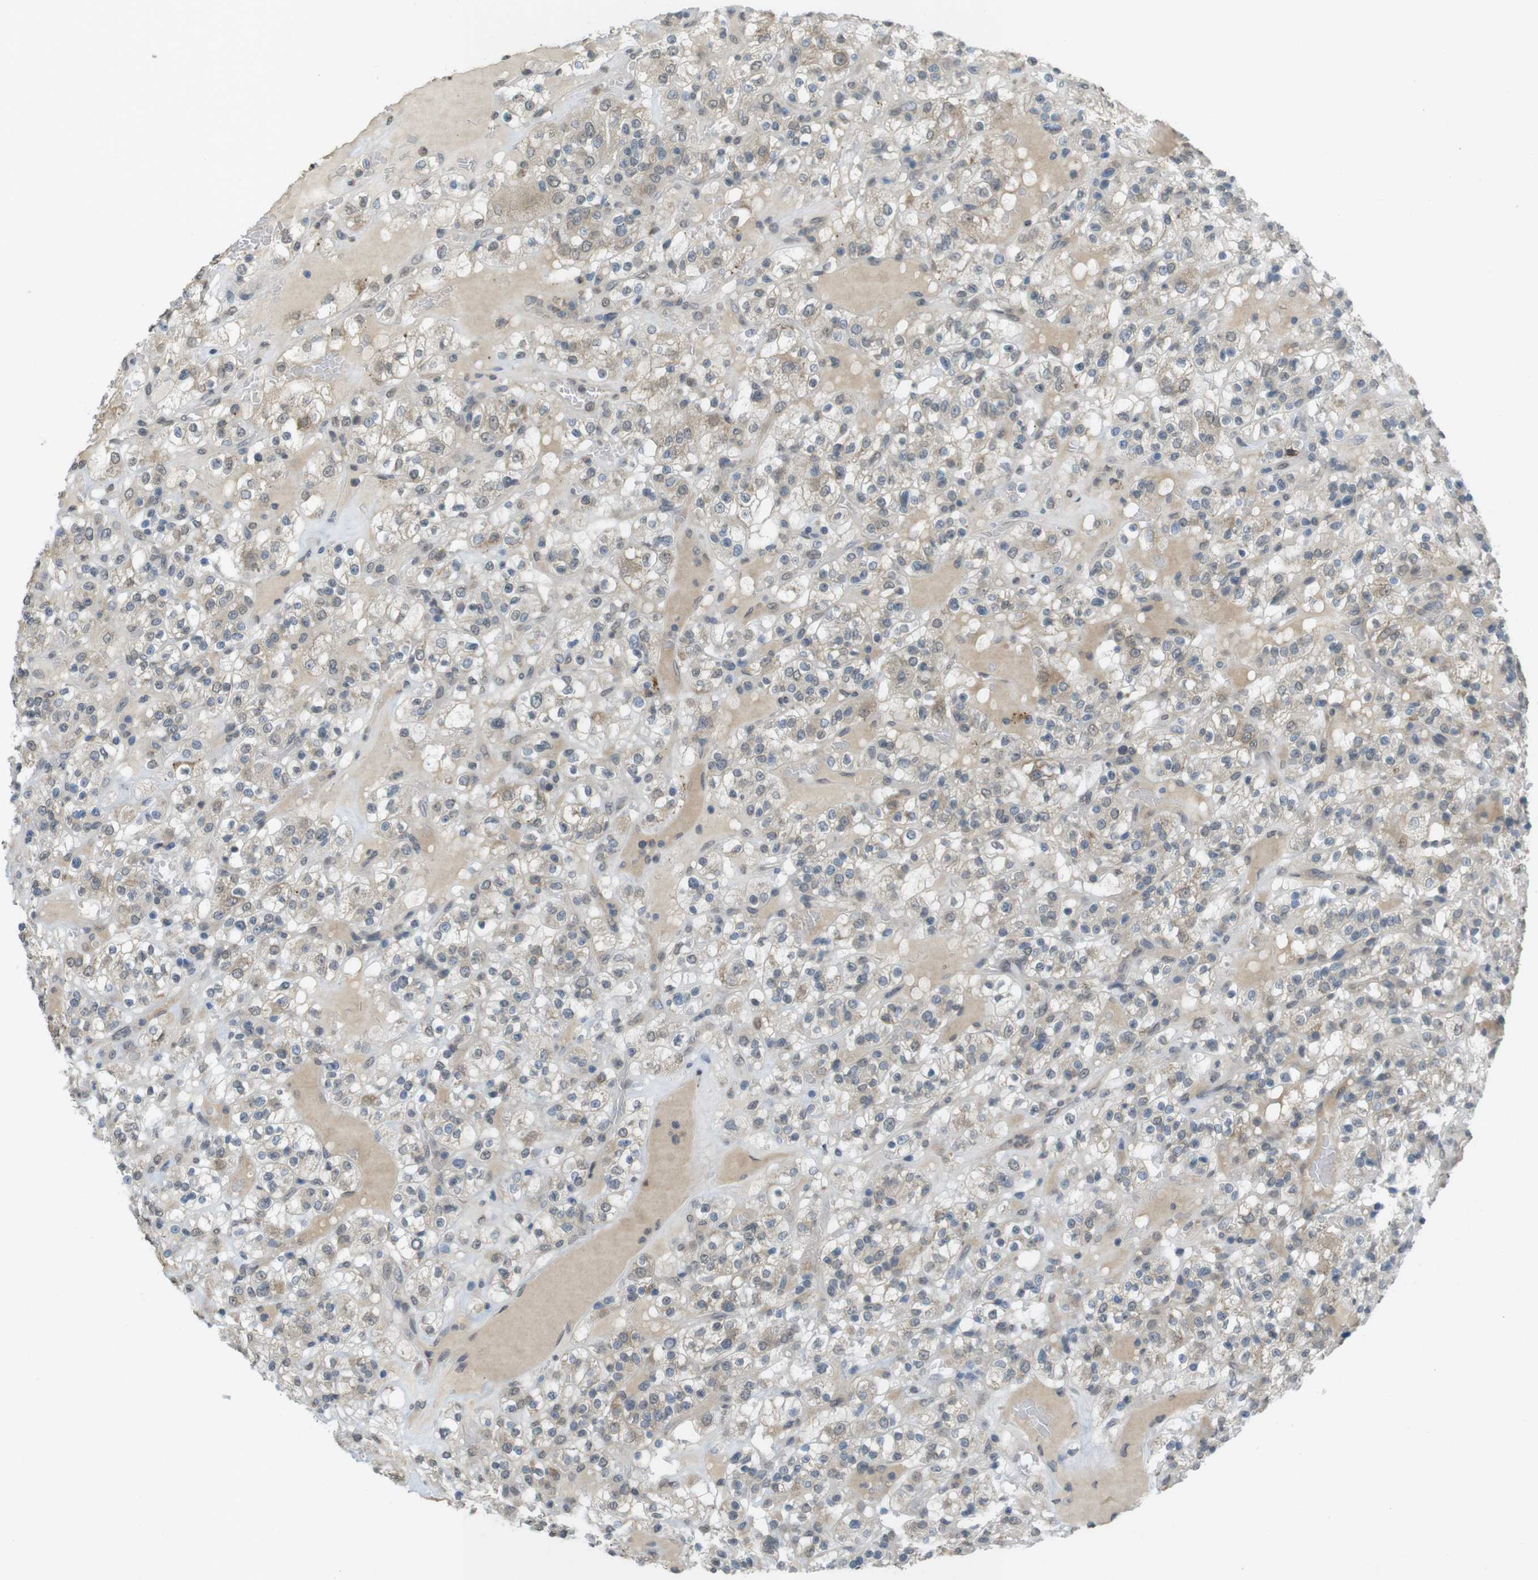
{"staining": {"intensity": "weak", "quantity": "25%-75%", "location": "cytoplasmic/membranous"}, "tissue": "renal cancer", "cell_type": "Tumor cells", "image_type": "cancer", "snomed": [{"axis": "morphology", "description": "Normal tissue, NOS"}, {"axis": "morphology", "description": "Adenocarcinoma, NOS"}, {"axis": "topography", "description": "Kidney"}], "caption": "DAB (3,3'-diaminobenzidine) immunohistochemical staining of human renal adenocarcinoma exhibits weak cytoplasmic/membranous protein positivity in approximately 25%-75% of tumor cells. Ihc stains the protein of interest in brown and the nuclei are stained blue.", "gene": "FZD10", "patient": {"sex": "female", "age": 72}}